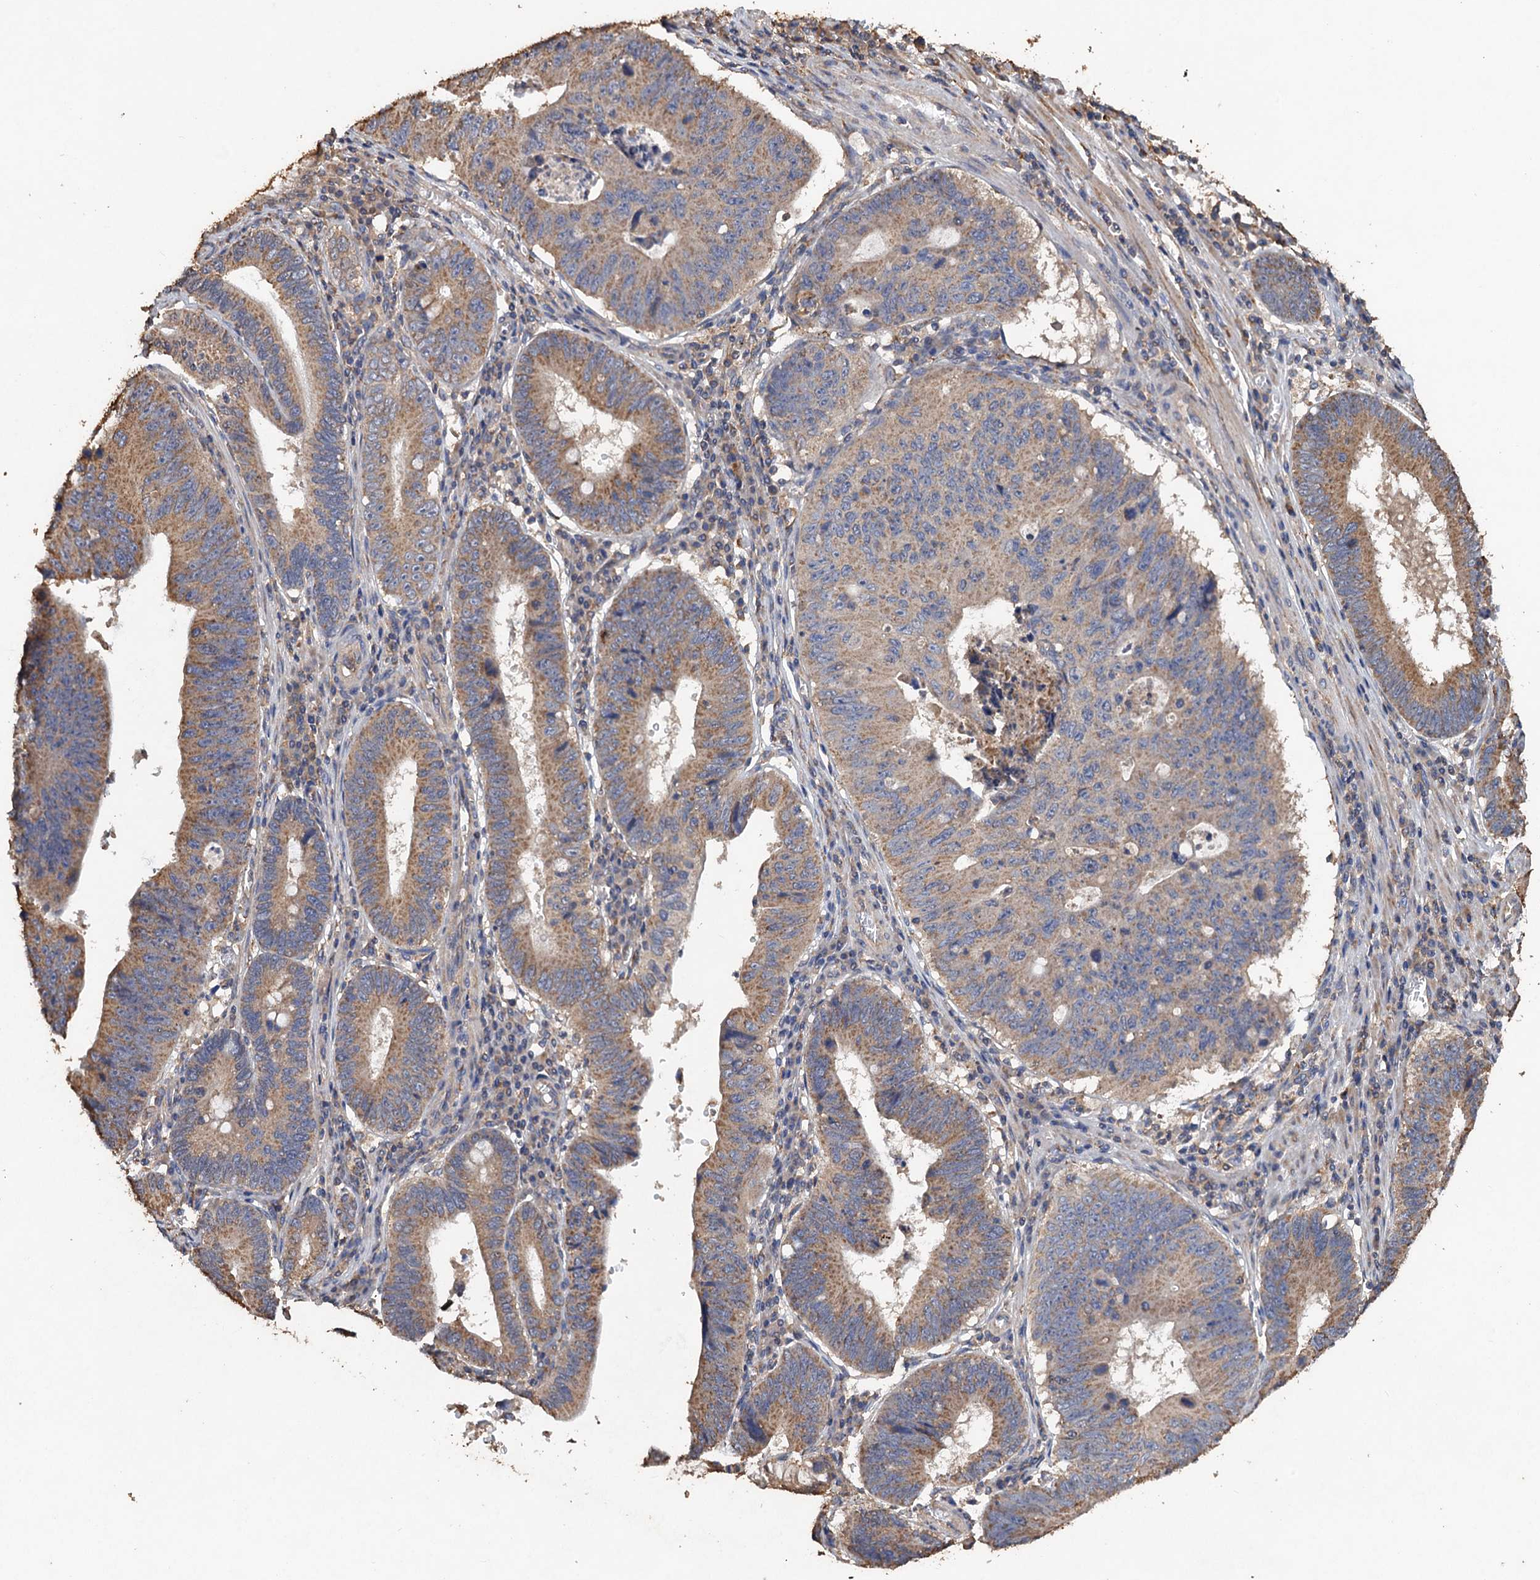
{"staining": {"intensity": "moderate", "quantity": "25%-75%", "location": "cytoplasmic/membranous"}, "tissue": "stomach cancer", "cell_type": "Tumor cells", "image_type": "cancer", "snomed": [{"axis": "morphology", "description": "Adenocarcinoma, NOS"}, {"axis": "topography", "description": "Stomach"}], "caption": "Human stomach cancer stained for a protein (brown) reveals moderate cytoplasmic/membranous positive staining in approximately 25%-75% of tumor cells.", "gene": "SCUBE3", "patient": {"sex": "male", "age": 59}}